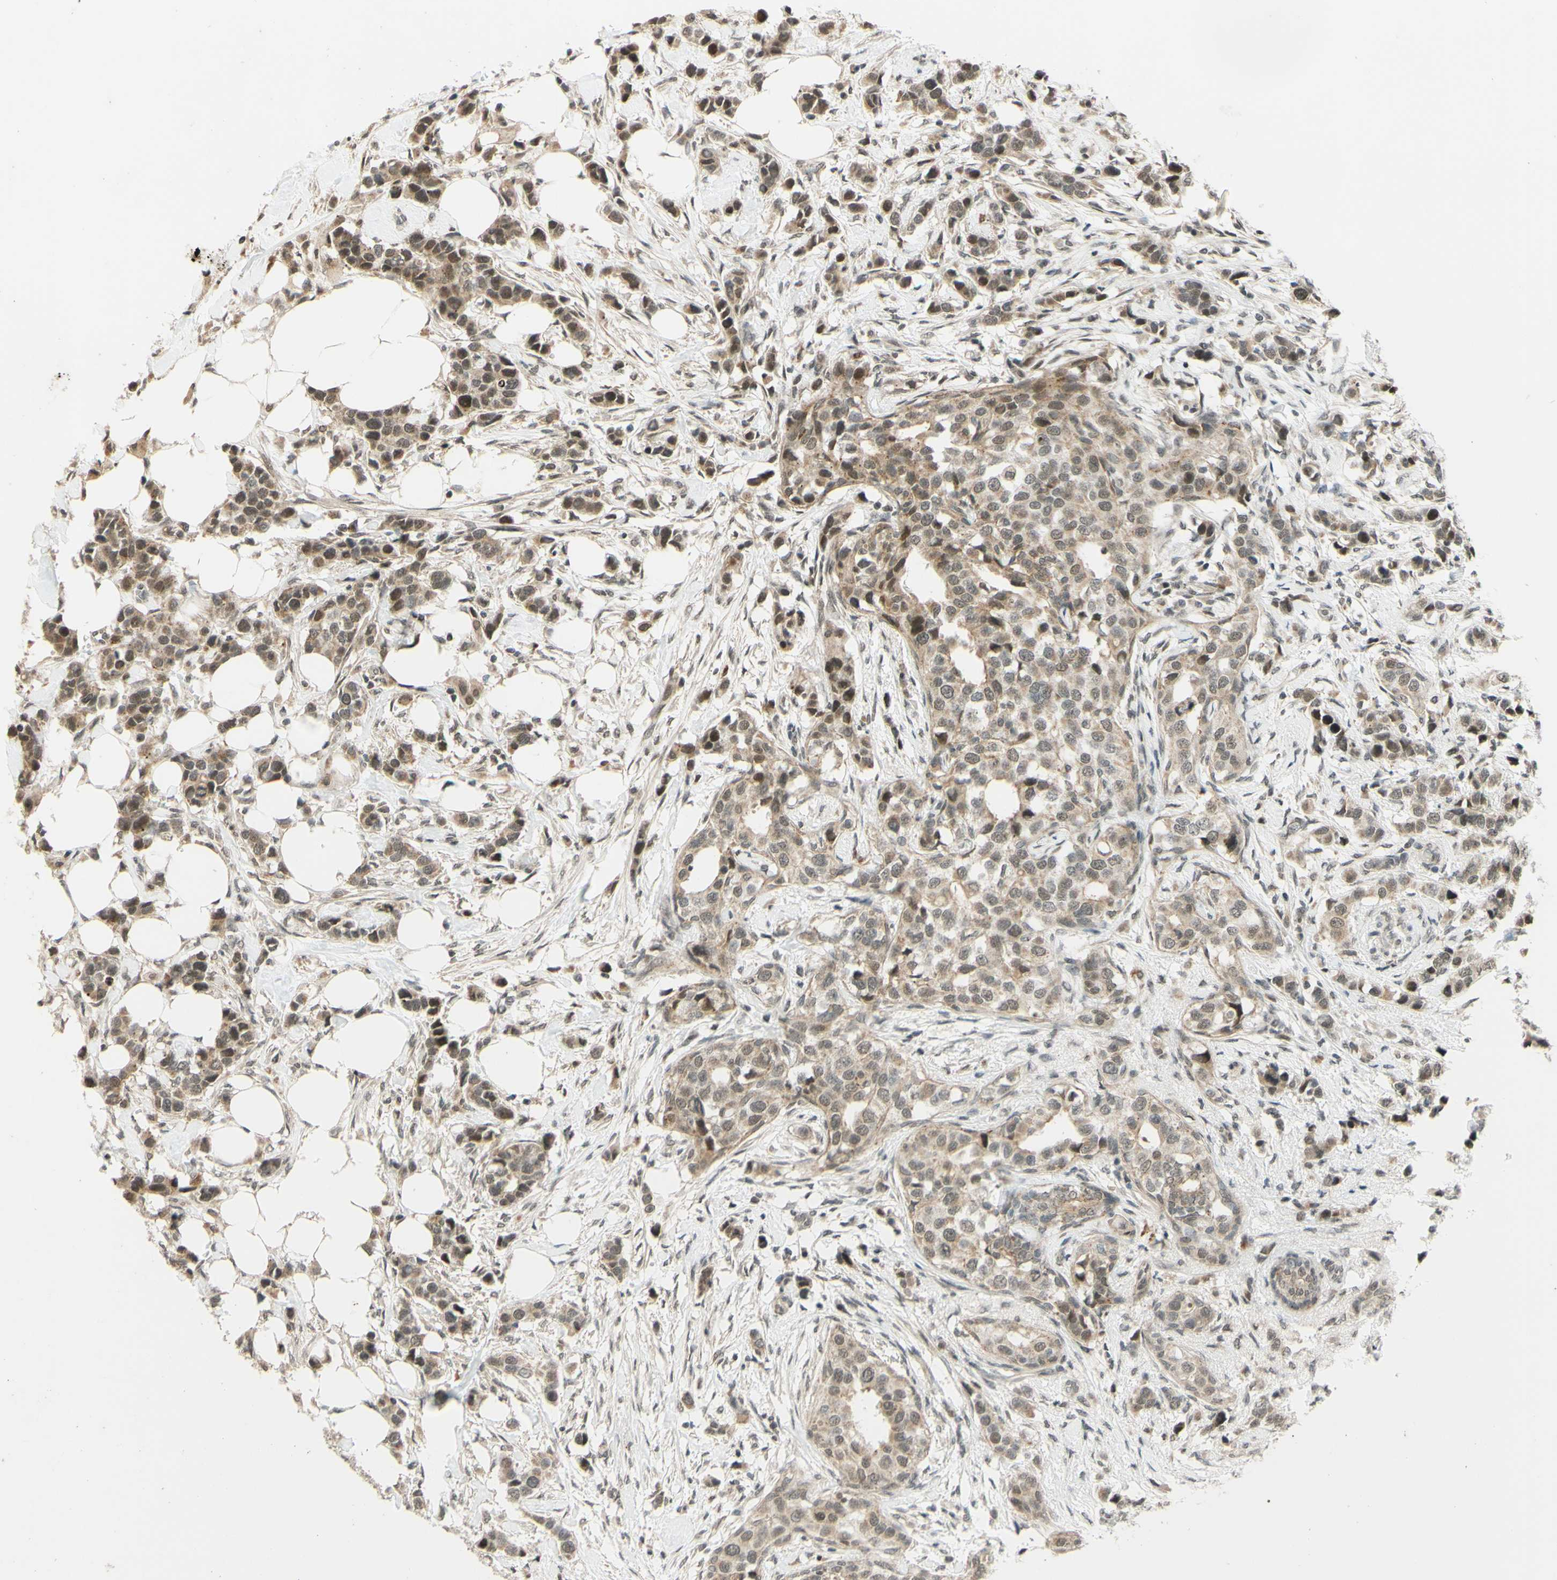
{"staining": {"intensity": "moderate", "quantity": ">75%", "location": "nuclear"}, "tissue": "breast cancer", "cell_type": "Tumor cells", "image_type": "cancer", "snomed": [{"axis": "morphology", "description": "Normal tissue, NOS"}, {"axis": "morphology", "description": "Duct carcinoma"}, {"axis": "topography", "description": "Breast"}], "caption": "Immunohistochemical staining of breast cancer displays medium levels of moderate nuclear protein staining in approximately >75% of tumor cells.", "gene": "SMARCB1", "patient": {"sex": "female", "age": 50}}